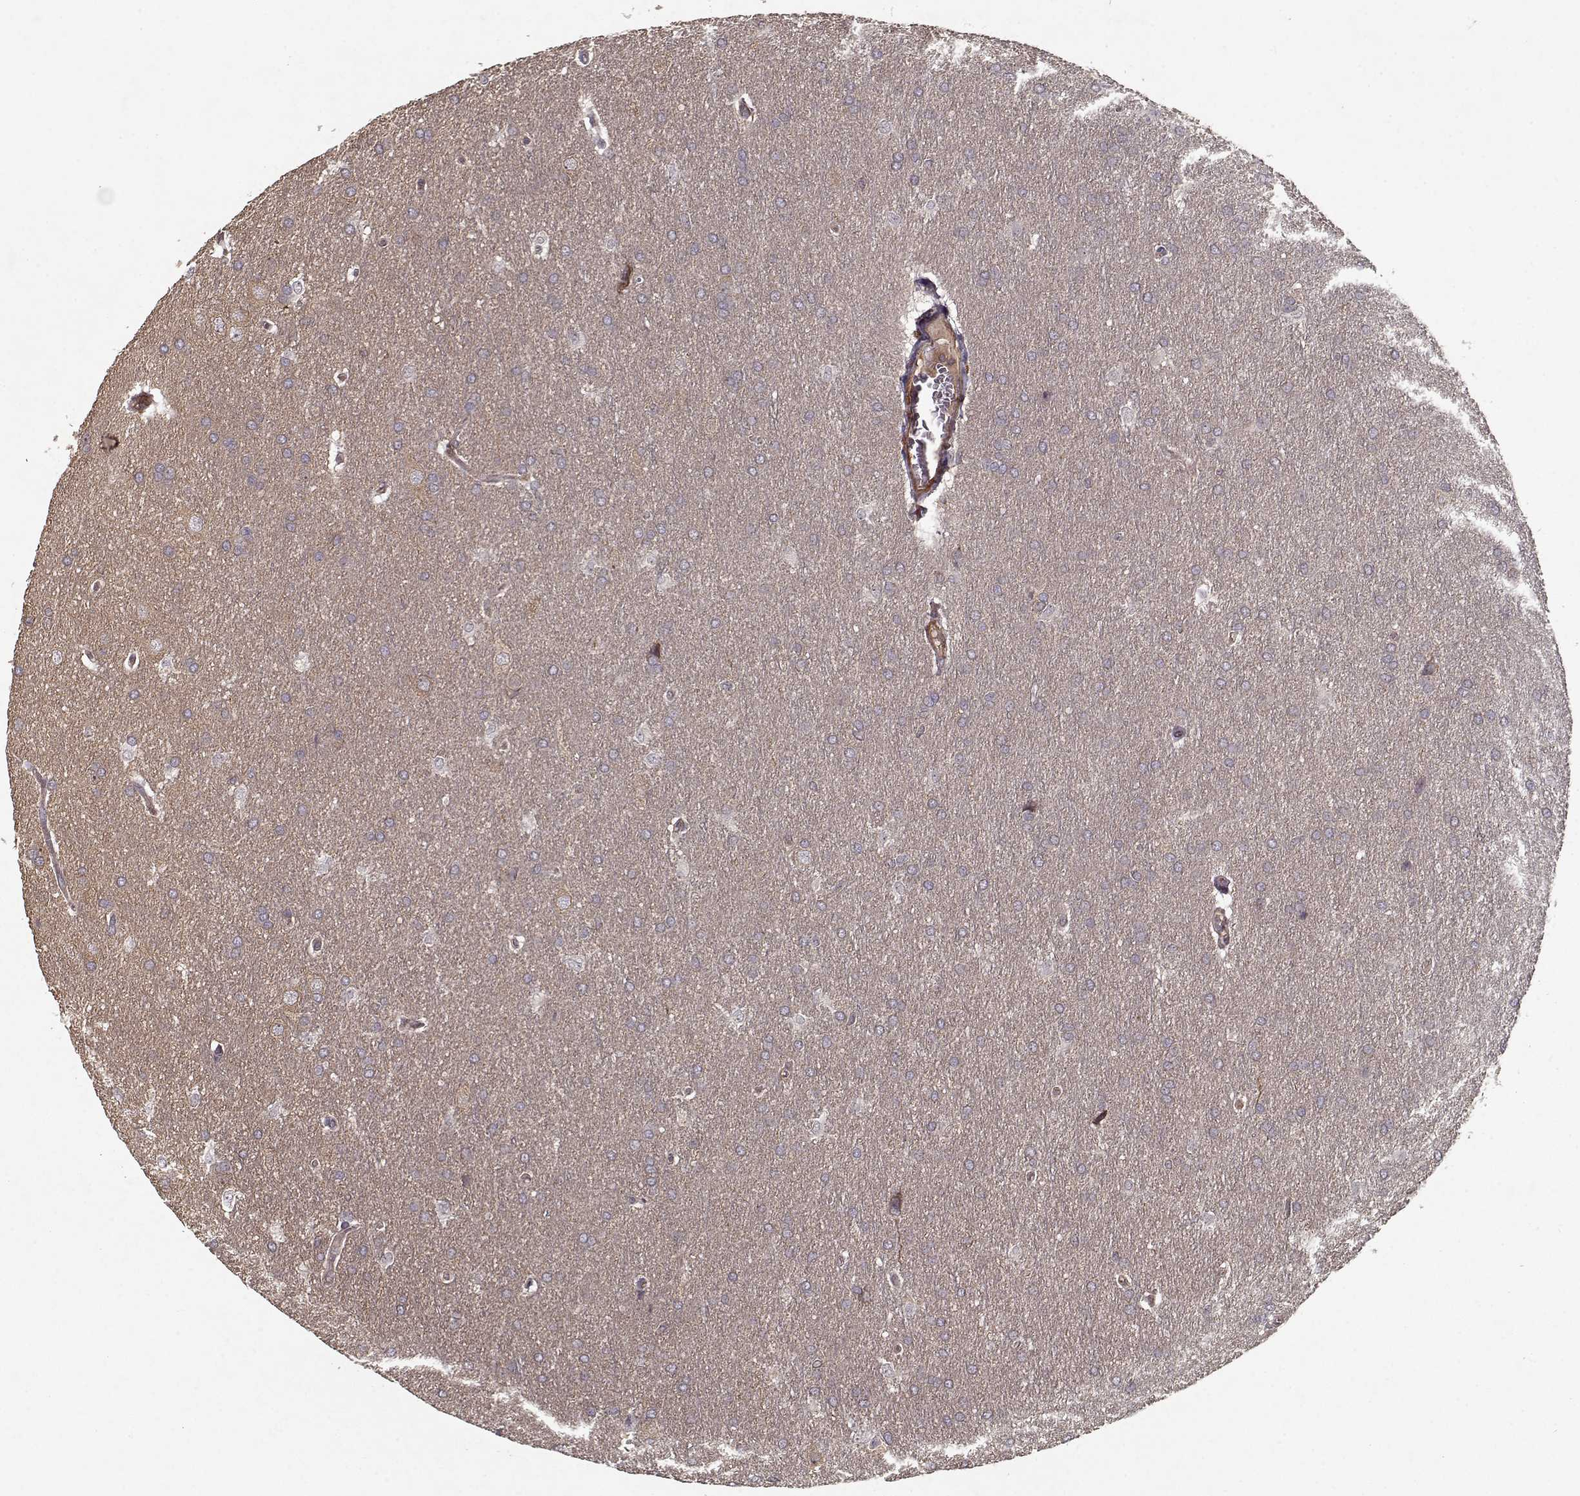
{"staining": {"intensity": "negative", "quantity": "none", "location": "none"}, "tissue": "glioma", "cell_type": "Tumor cells", "image_type": "cancer", "snomed": [{"axis": "morphology", "description": "Glioma, malignant, Low grade"}, {"axis": "topography", "description": "Brain"}], "caption": "Human malignant glioma (low-grade) stained for a protein using immunohistochemistry (IHC) shows no expression in tumor cells.", "gene": "PPP1R12A", "patient": {"sex": "female", "age": 32}}